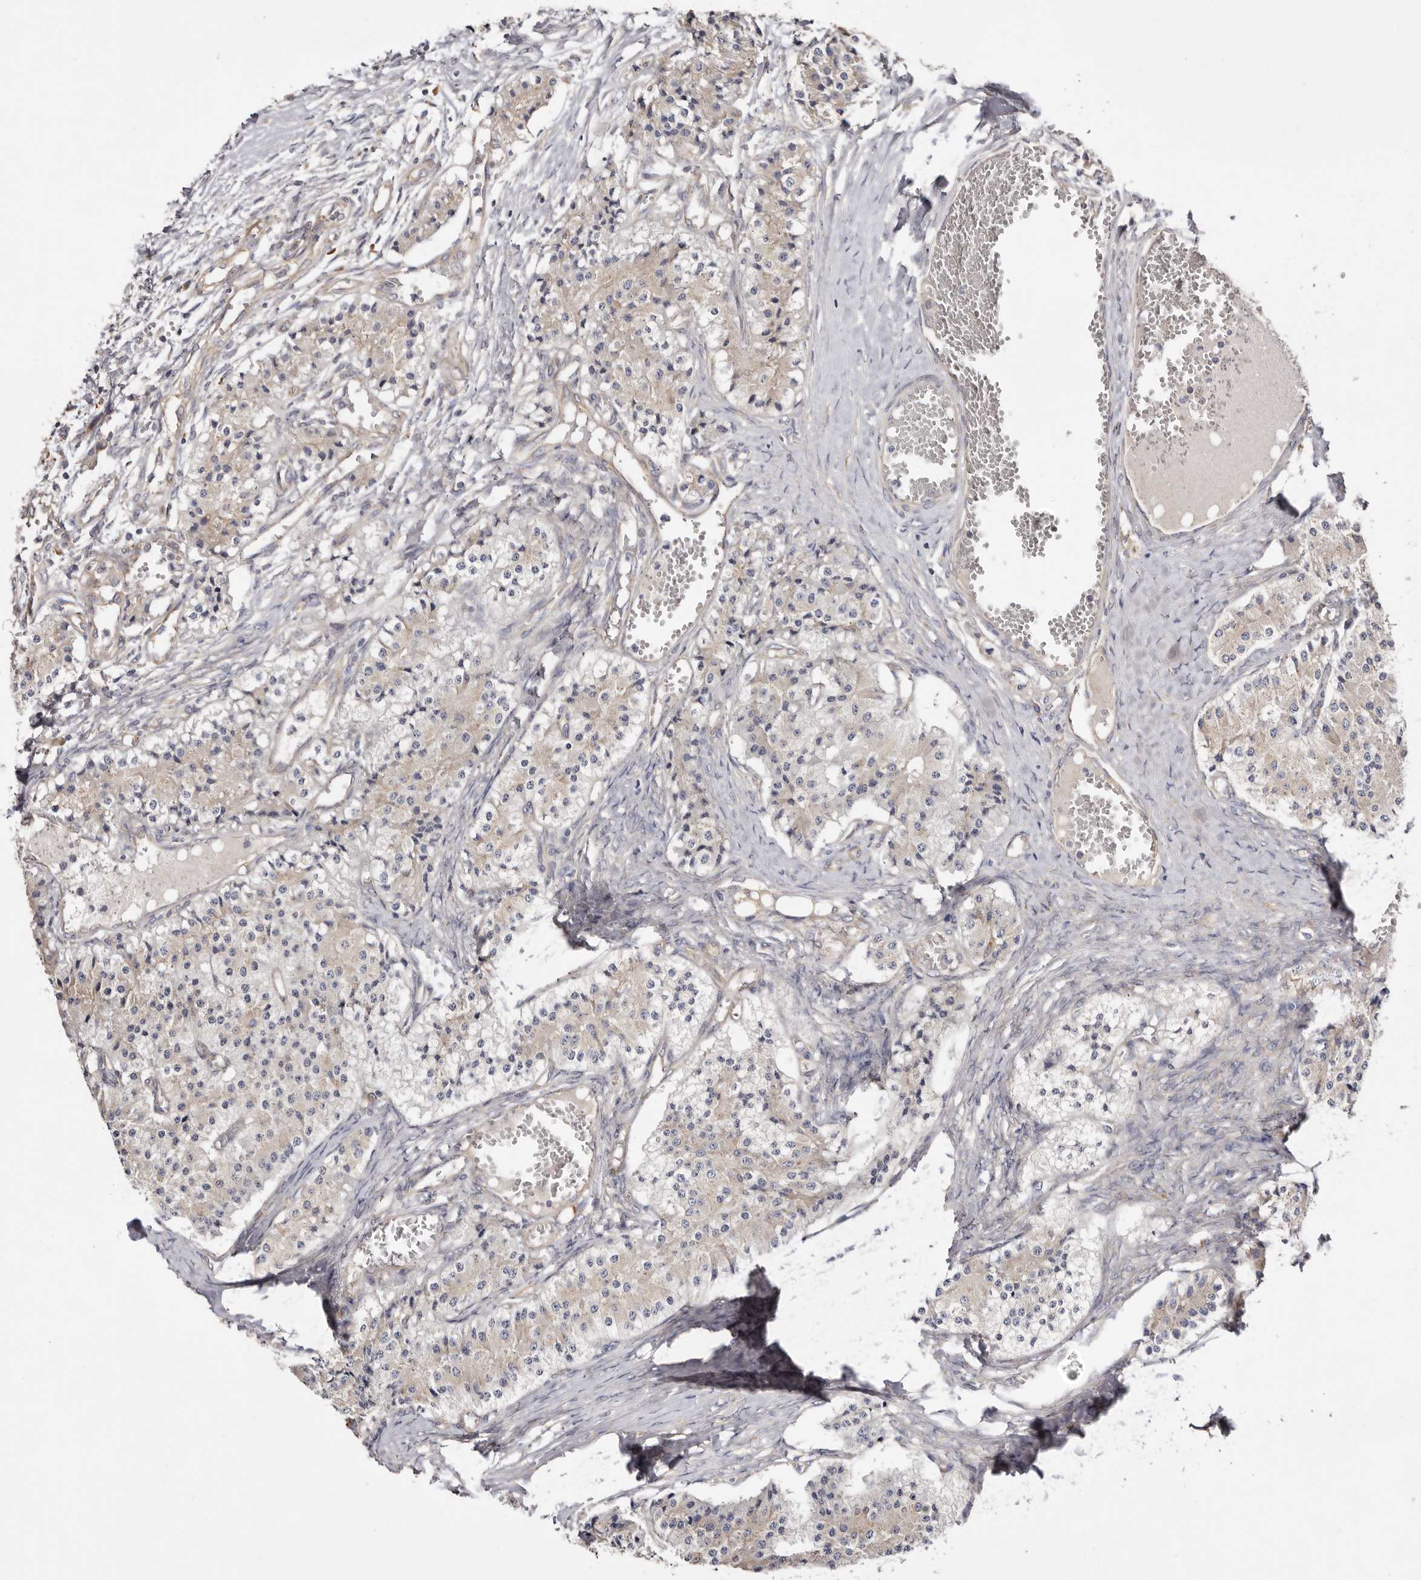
{"staining": {"intensity": "negative", "quantity": "none", "location": "none"}, "tissue": "carcinoid", "cell_type": "Tumor cells", "image_type": "cancer", "snomed": [{"axis": "morphology", "description": "Carcinoid, malignant, NOS"}, {"axis": "topography", "description": "Colon"}], "caption": "Tumor cells show no significant expression in malignant carcinoid. (Stains: DAB immunohistochemistry with hematoxylin counter stain, Microscopy: brightfield microscopy at high magnification).", "gene": "FAM167B", "patient": {"sex": "female", "age": 52}}